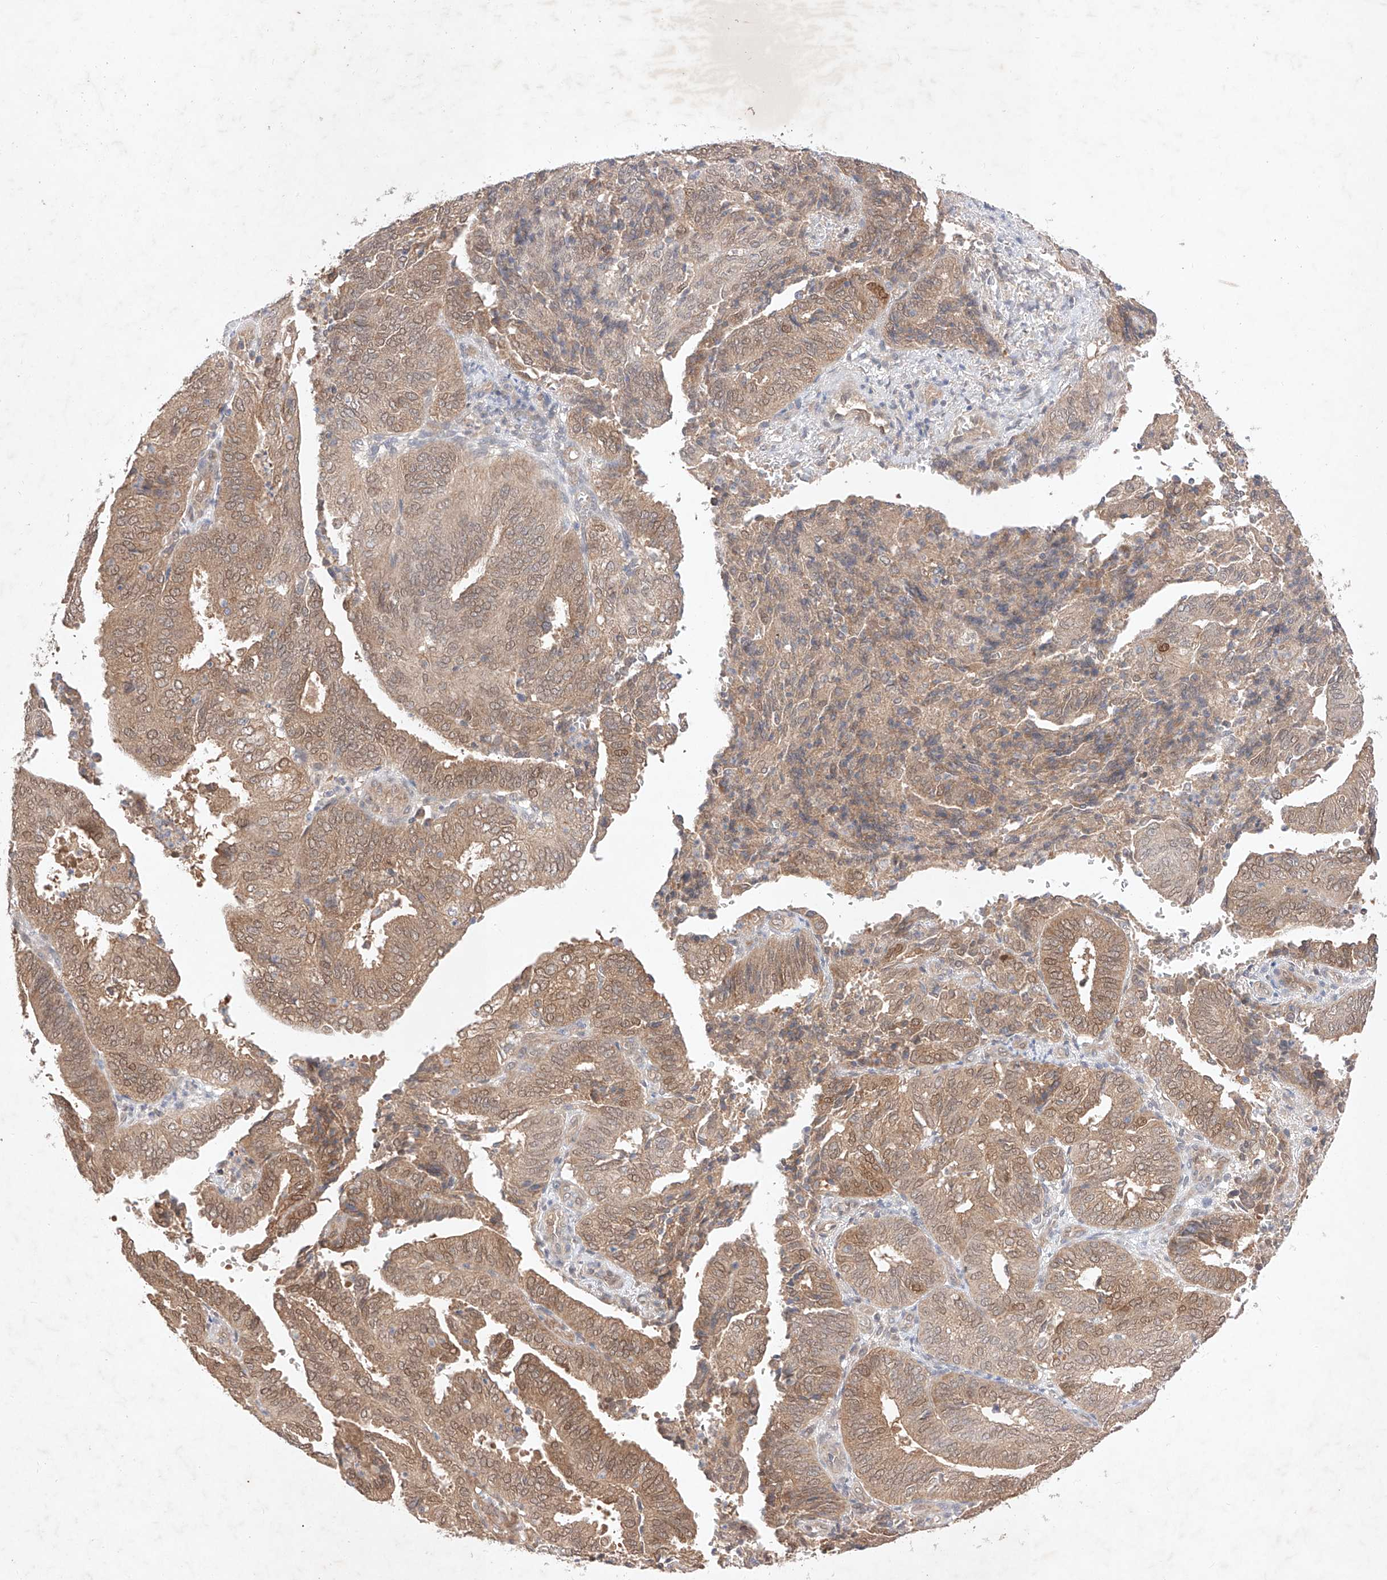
{"staining": {"intensity": "moderate", "quantity": ">75%", "location": "cytoplasmic/membranous,nuclear"}, "tissue": "endometrial cancer", "cell_type": "Tumor cells", "image_type": "cancer", "snomed": [{"axis": "morphology", "description": "Adenocarcinoma, NOS"}, {"axis": "topography", "description": "Uterus"}], "caption": "Moderate cytoplasmic/membranous and nuclear positivity is seen in approximately >75% of tumor cells in endometrial adenocarcinoma.", "gene": "ZNF124", "patient": {"sex": "female", "age": 60}}